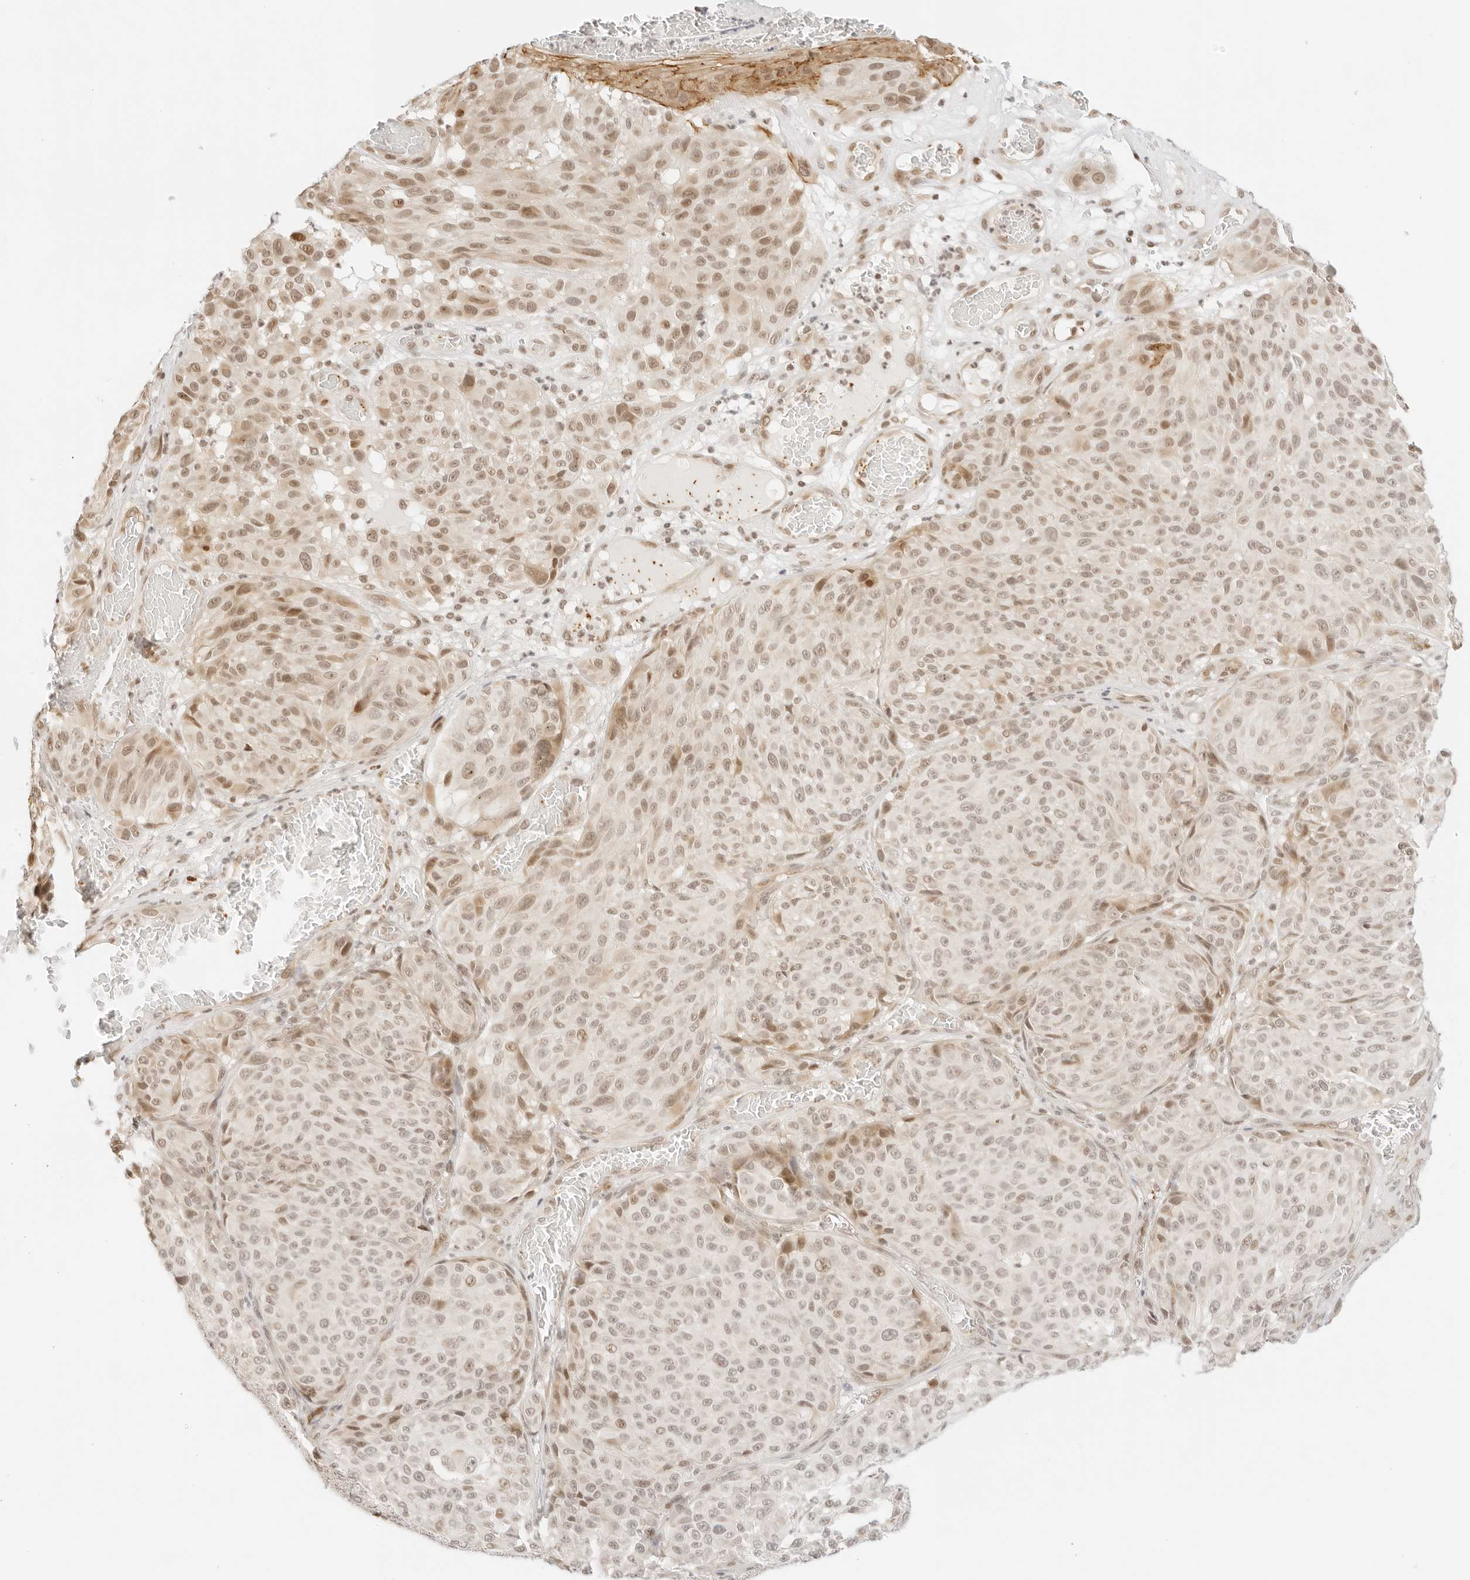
{"staining": {"intensity": "moderate", "quantity": "25%-75%", "location": "nuclear"}, "tissue": "melanoma", "cell_type": "Tumor cells", "image_type": "cancer", "snomed": [{"axis": "morphology", "description": "Malignant melanoma, NOS"}, {"axis": "topography", "description": "Skin"}], "caption": "A photomicrograph of melanoma stained for a protein shows moderate nuclear brown staining in tumor cells.", "gene": "GNAS", "patient": {"sex": "male", "age": 83}}